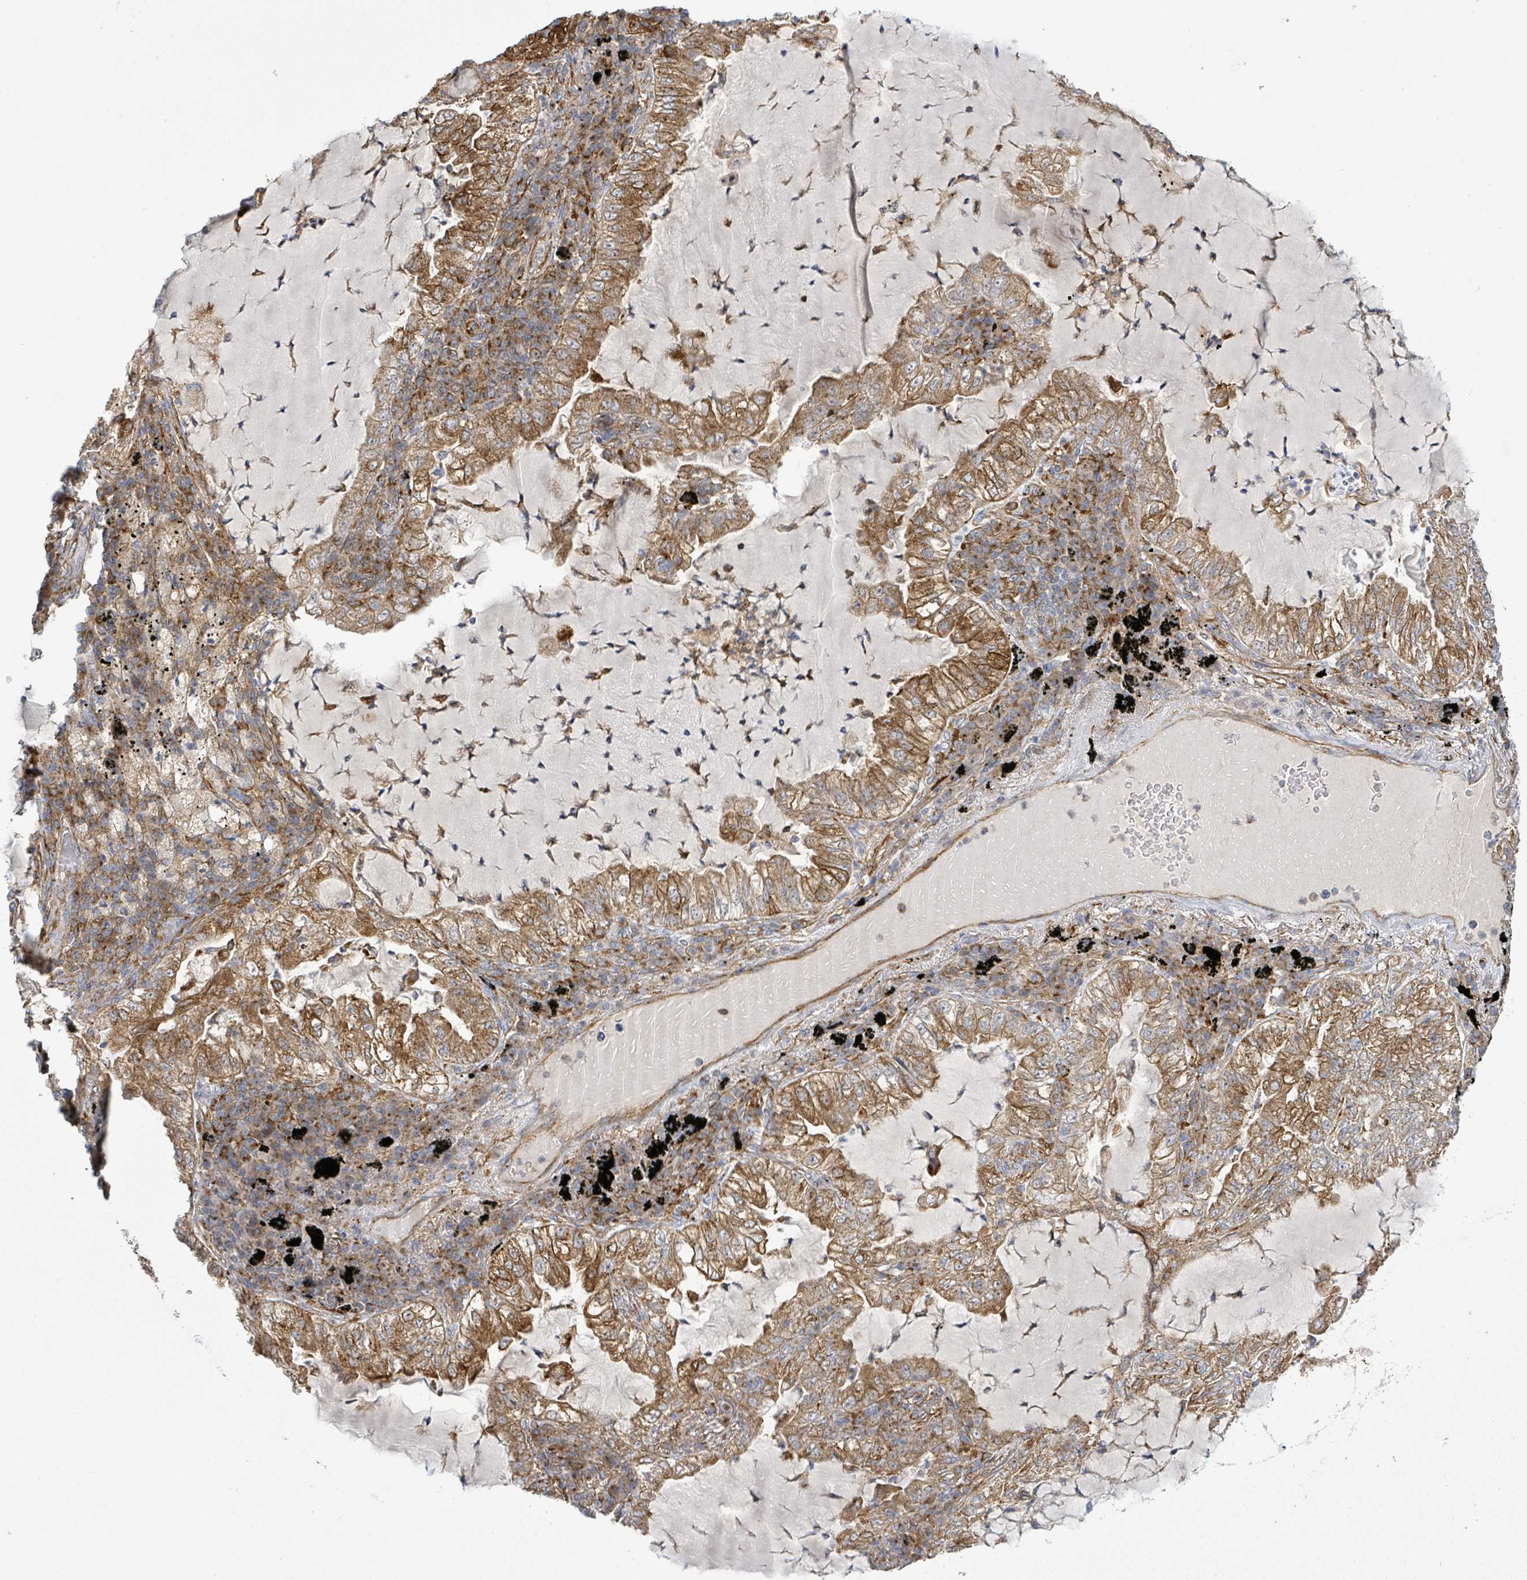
{"staining": {"intensity": "moderate", "quantity": ">75%", "location": "cytoplasmic/membranous"}, "tissue": "lung cancer", "cell_type": "Tumor cells", "image_type": "cancer", "snomed": [{"axis": "morphology", "description": "Adenocarcinoma, NOS"}, {"axis": "topography", "description": "Lung"}], "caption": "Tumor cells demonstrate medium levels of moderate cytoplasmic/membranous expression in about >75% of cells in lung adenocarcinoma. (DAB IHC, brown staining for protein, blue staining for nuclei).", "gene": "EGFL7", "patient": {"sex": "female", "age": 73}}